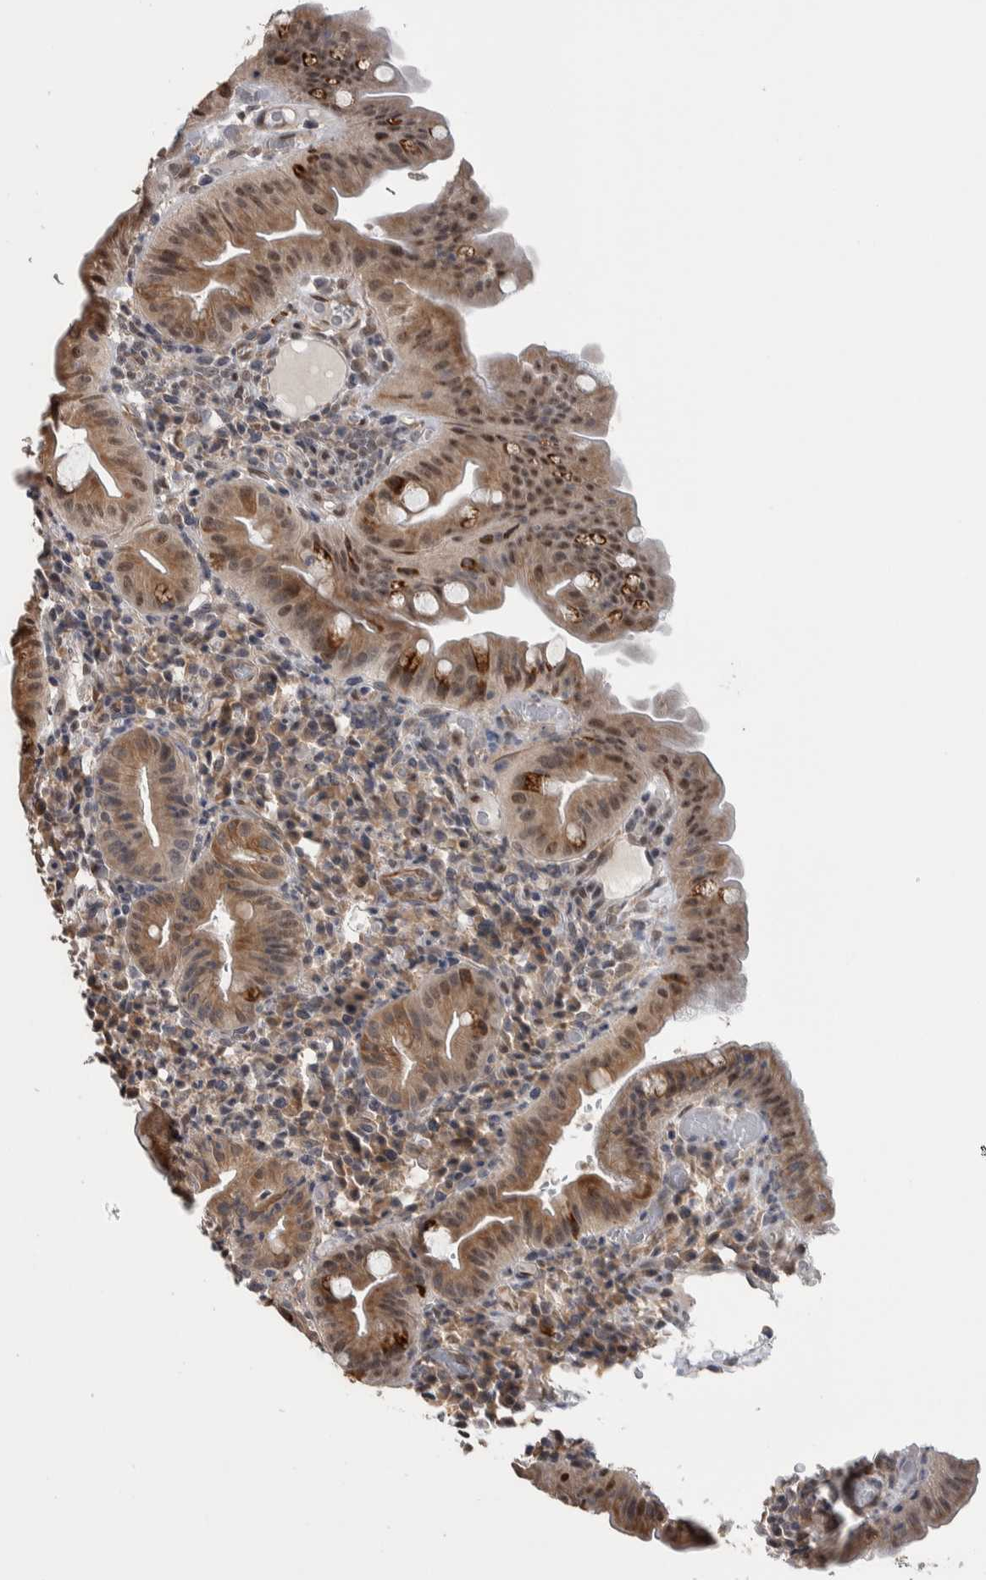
{"staining": {"intensity": "moderate", "quantity": ">75%", "location": "cytoplasmic/membranous"}, "tissue": "duodenum", "cell_type": "Glandular cells", "image_type": "normal", "snomed": [{"axis": "morphology", "description": "Normal tissue, NOS"}, {"axis": "topography", "description": "Duodenum"}], "caption": "Immunohistochemistry micrograph of normal human duodenum stained for a protein (brown), which reveals medium levels of moderate cytoplasmic/membranous expression in about >75% of glandular cells.", "gene": "PRDM4", "patient": {"sex": "male", "age": 50}}